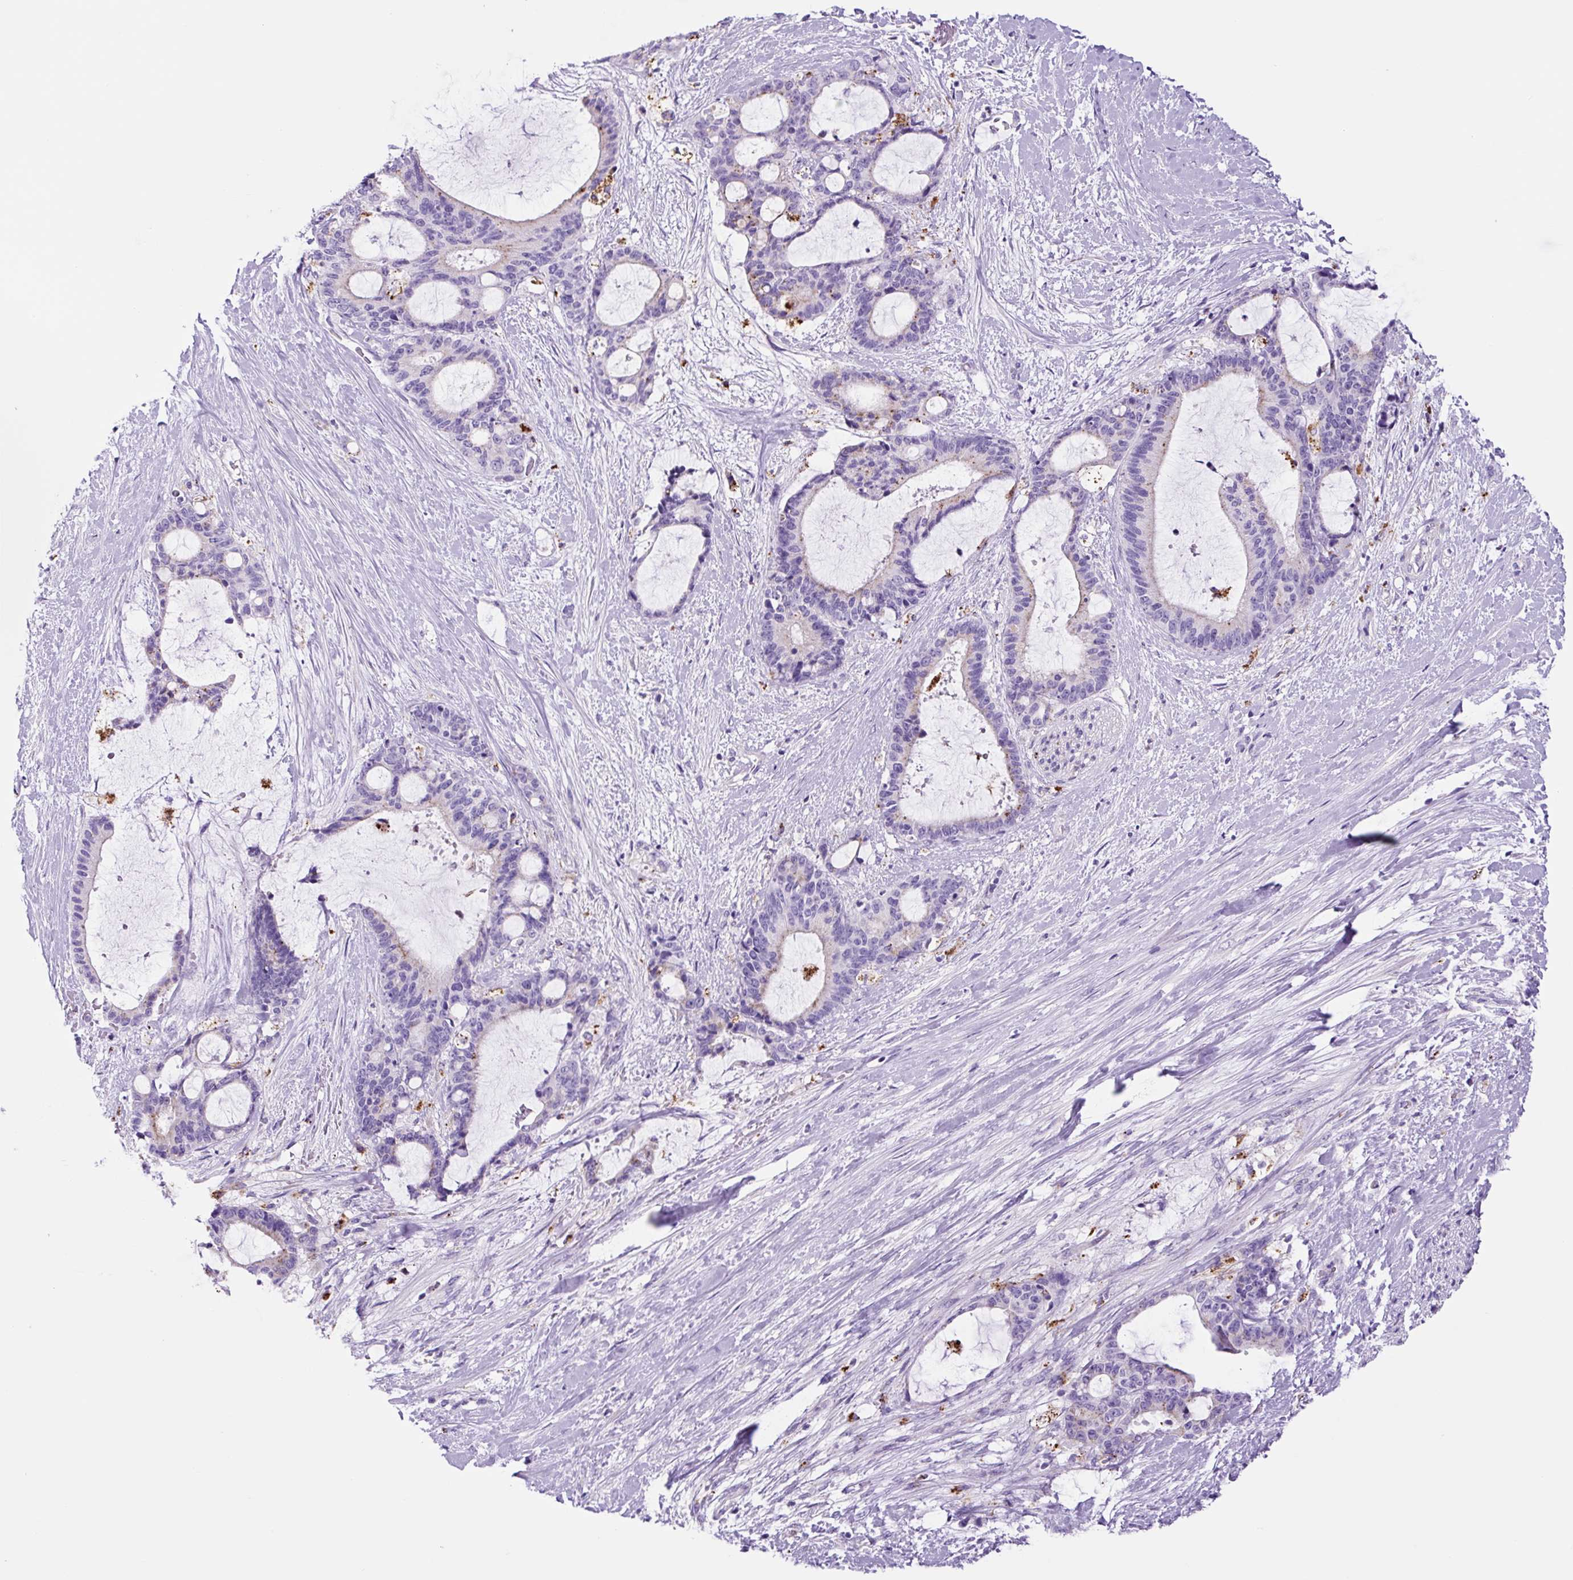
{"staining": {"intensity": "negative", "quantity": "none", "location": "none"}, "tissue": "liver cancer", "cell_type": "Tumor cells", "image_type": "cancer", "snomed": [{"axis": "morphology", "description": "Normal tissue, NOS"}, {"axis": "morphology", "description": "Cholangiocarcinoma"}, {"axis": "topography", "description": "Liver"}, {"axis": "topography", "description": "Peripheral nerve tissue"}], "caption": "Tumor cells are negative for brown protein staining in liver cancer (cholangiocarcinoma).", "gene": "LCN10", "patient": {"sex": "female", "age": 73}}